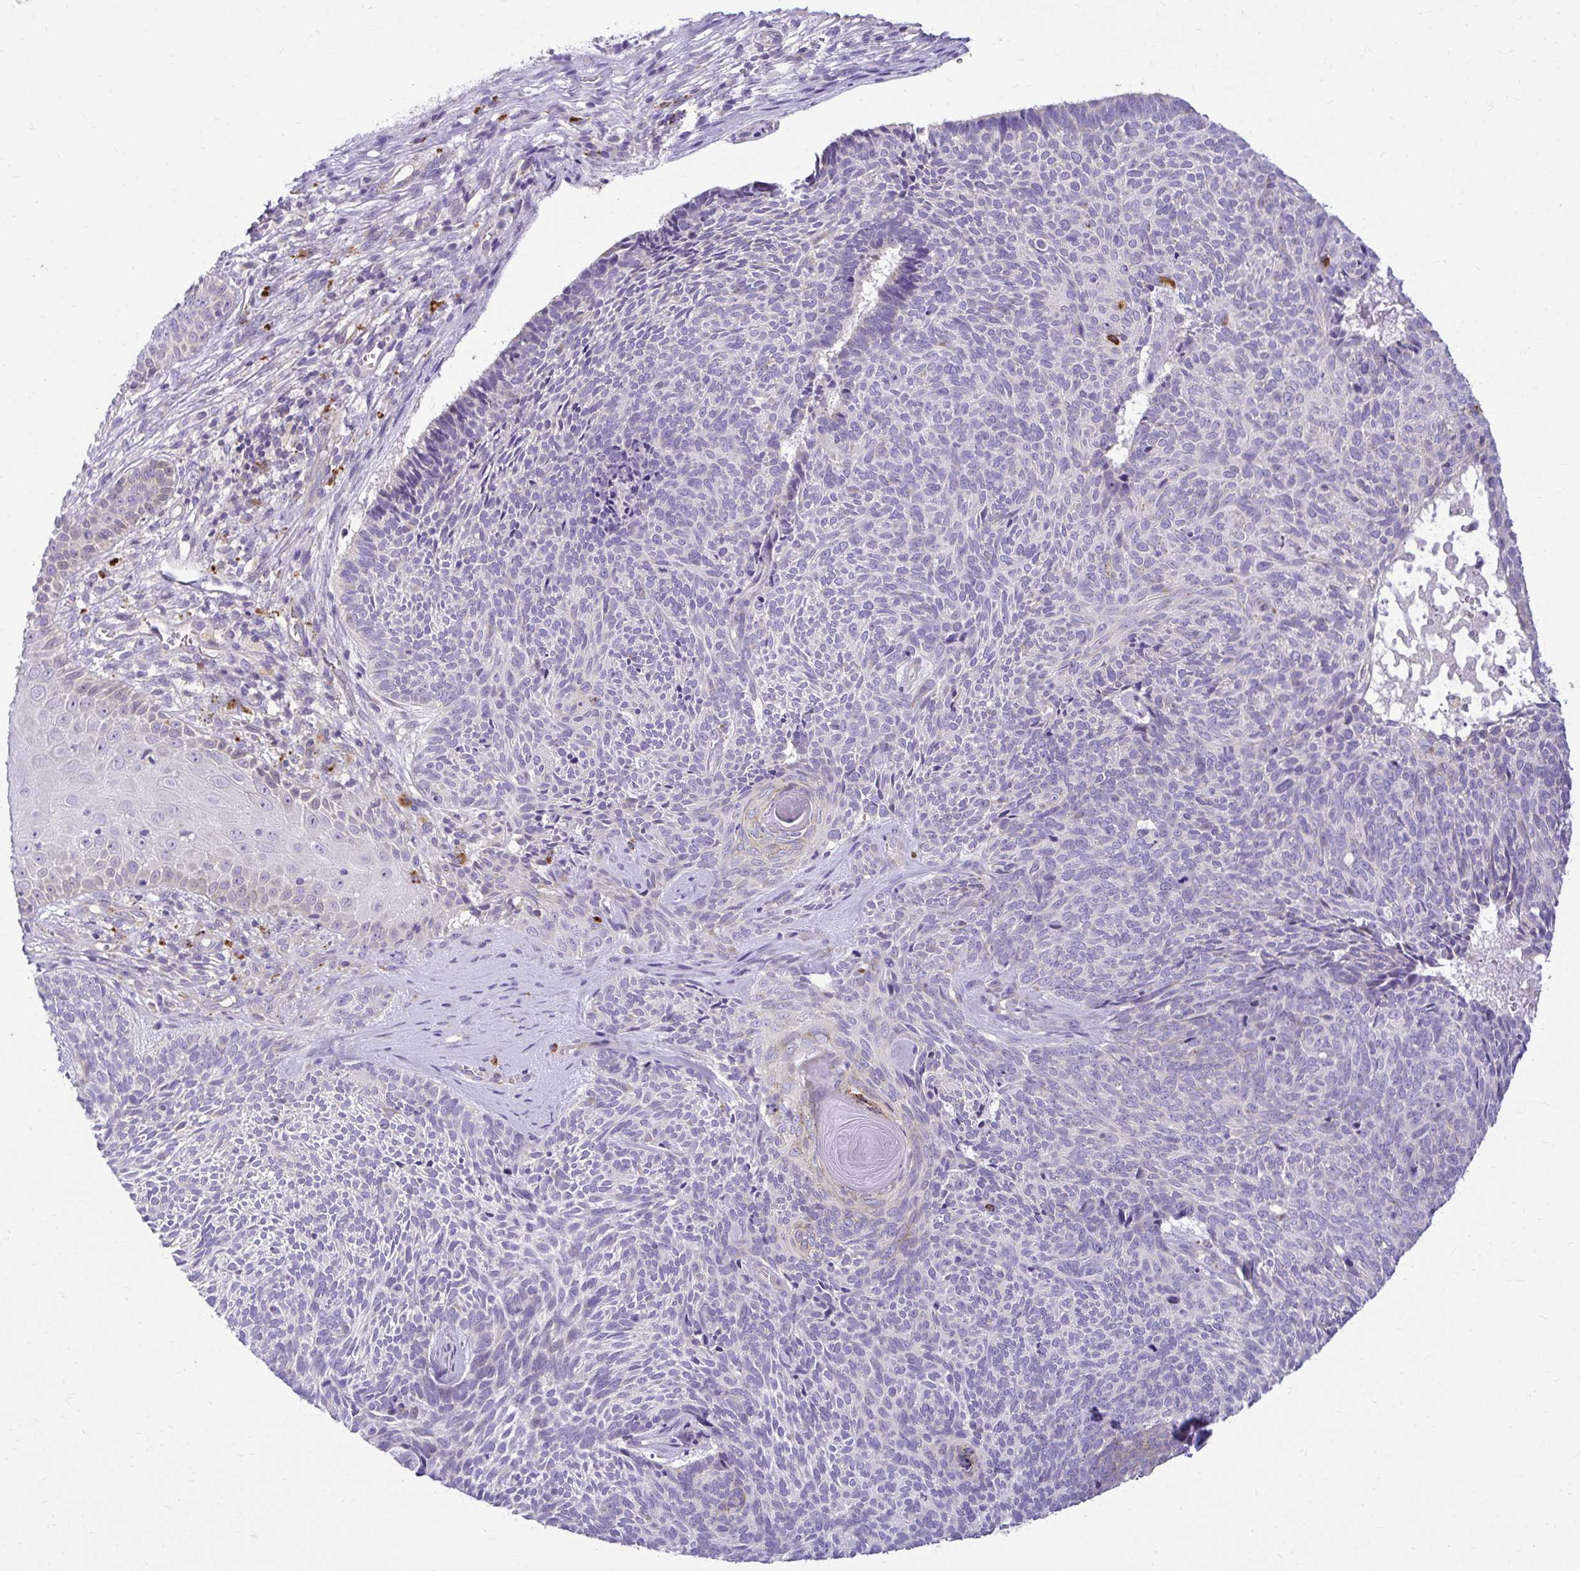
{"staining": {"intensity": "negative", "quantity": "none", "location": "none"}, "tissue": "skin cancer", "cell_type": "Tumor cells", "image_type": "cancer", "snomed": [{"axis": "morphology", "description": "Basal cell carcinoma"}, {"axis": "topography", "description": "Skin"}], "caption": "DAB immunohistochemical staining of skin cancer (basal cell carcinoma) shows no significant expression in tumor cells.", "gene": "PKN3", "patient": {"sex": "female", "age": 80}}